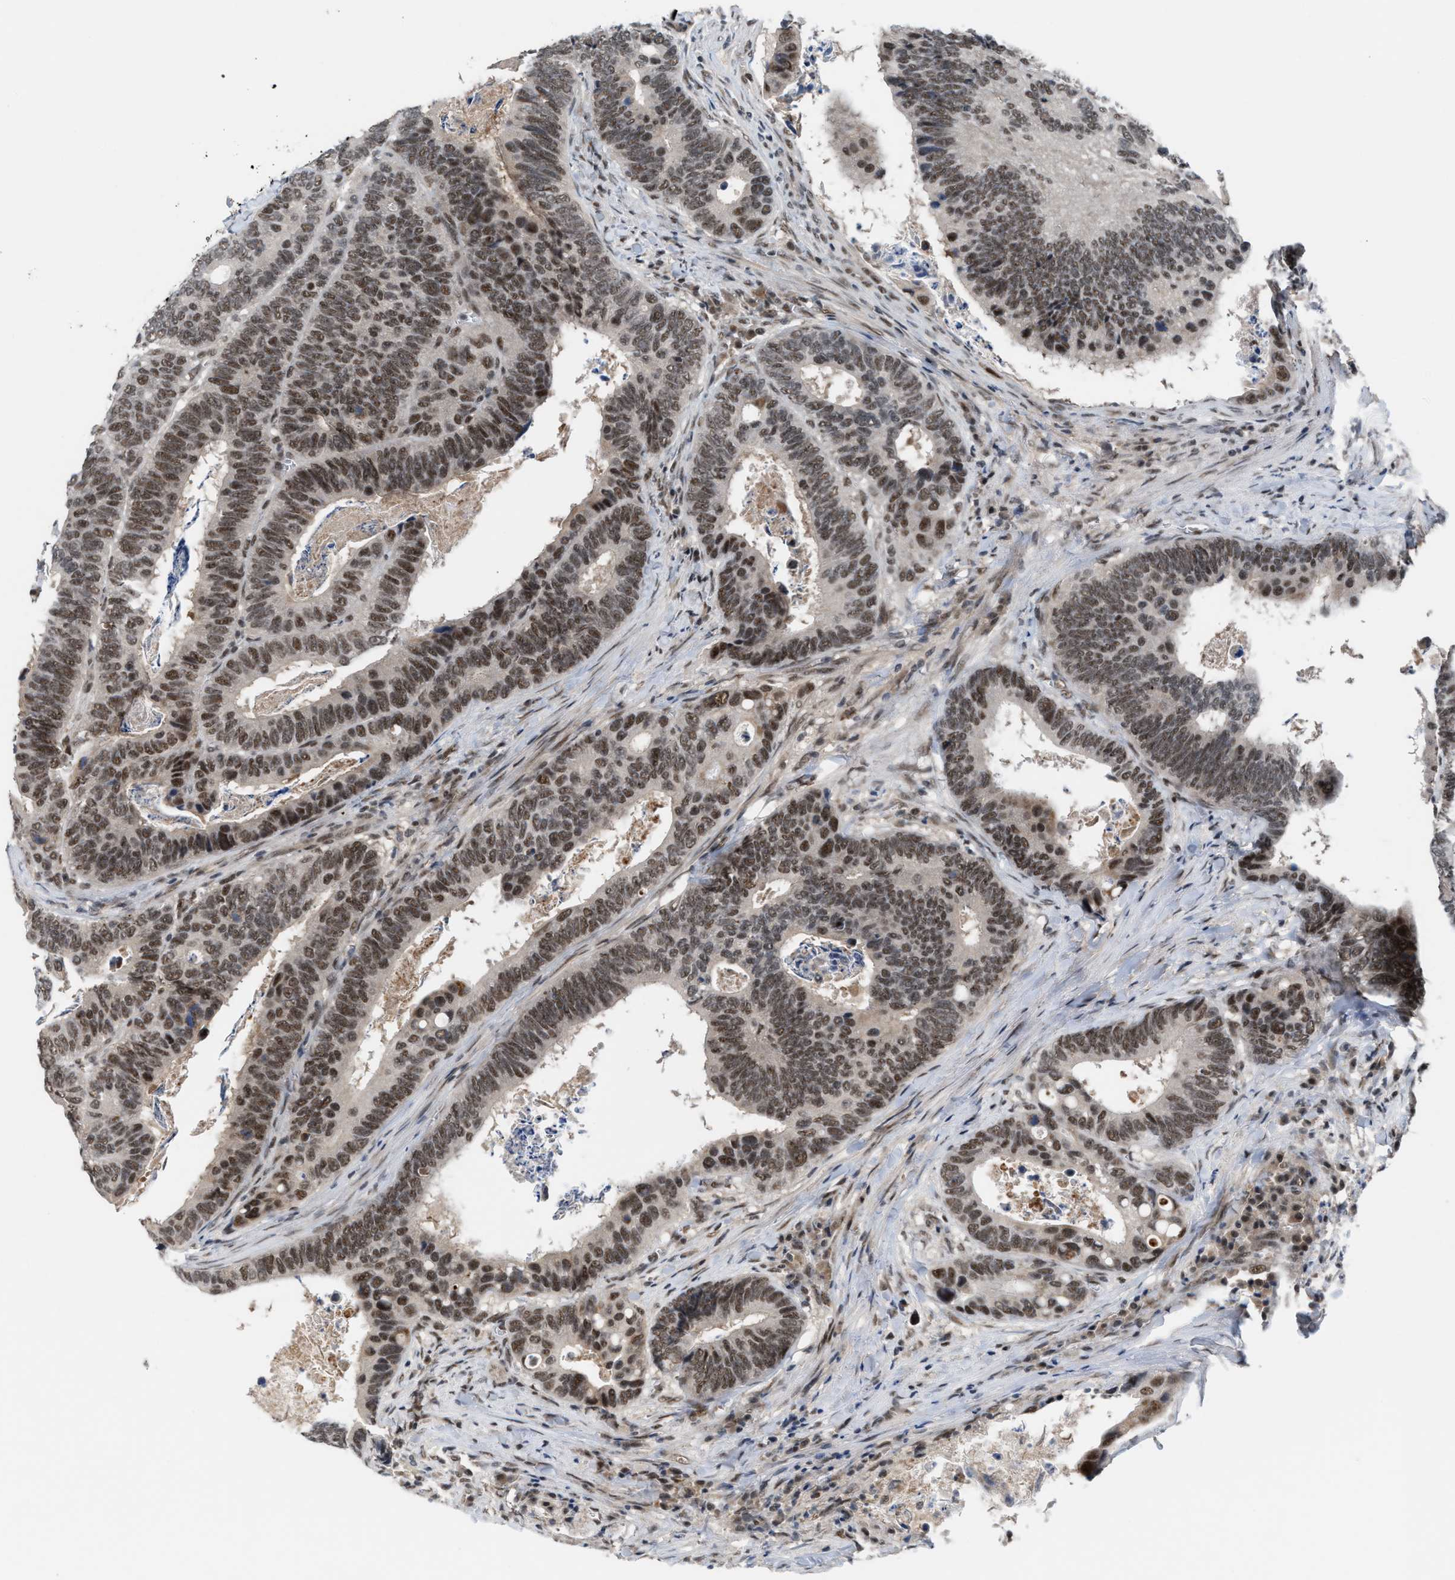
{"staining": {"intensity": "moderate", "quantity": ">75%", "location": "nuclear"}, "tissue": "colorectal cancer", "cell_type": "Tumor cells", "image_type": "cancer", "snomed": [{"axis": "morphology", "description": "Inflammation, NOS"}, {"axis": "morphology", "description": "Adenocarcinoma, NOS"}, {"axis": "topography", "description": "Colon"}], "caption": "IHC micrograph of colorectal adenocarcinoma stained for a protein (brown), which reveals medium levels of moderate nuclear staining in approximately >75% of tumor cells.", "gene": "PRPF4", "patient": {"sex": "male", "age": 72}}